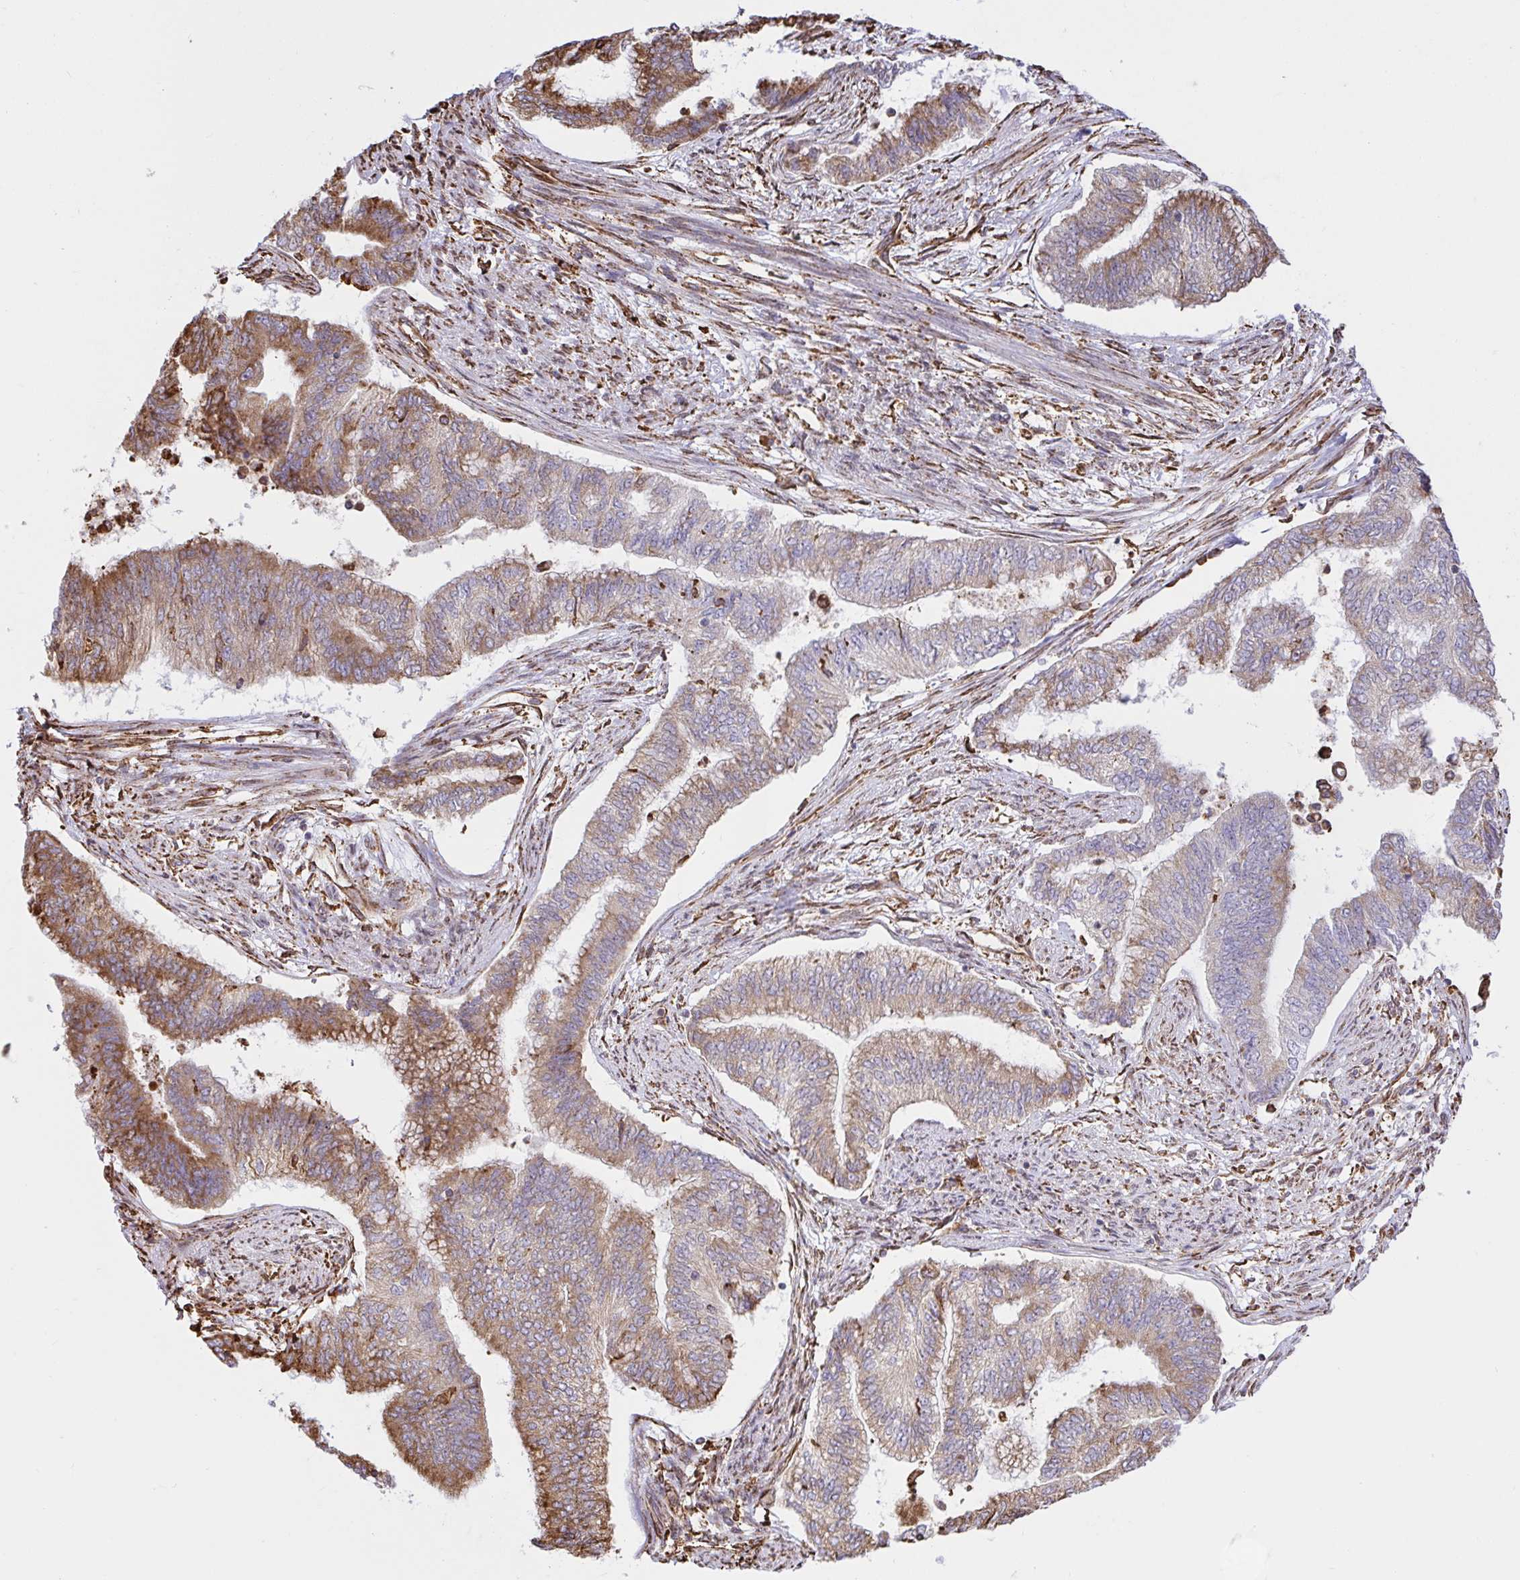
{"staining": {"intensity": "moderate", "quantity": "25%-75%", "location": "cytoplasmic/membranous"}, "tissue": "endometrial cancer", "cell_type": "Tumor cells", "image_type": "cancer", "snomed": [{"axis": "morphology", "description": "Adenocarcinoma, NOS"}, {"axis": "topography", "description": "Endometrium"}], "caption": "Immunohistochemistry histopathology image of neoplastic tissue: human endometrial cancer stained using immunohistochemistry (IHC) shows medium levels of moderate protein expression localized specifically in the cytoplasmic/membranous of tumor cells, appearing as a cytoplasmic/membranous brown color.", "gene": "CLGN", "patient": {"sex": "female", "age": 65}}